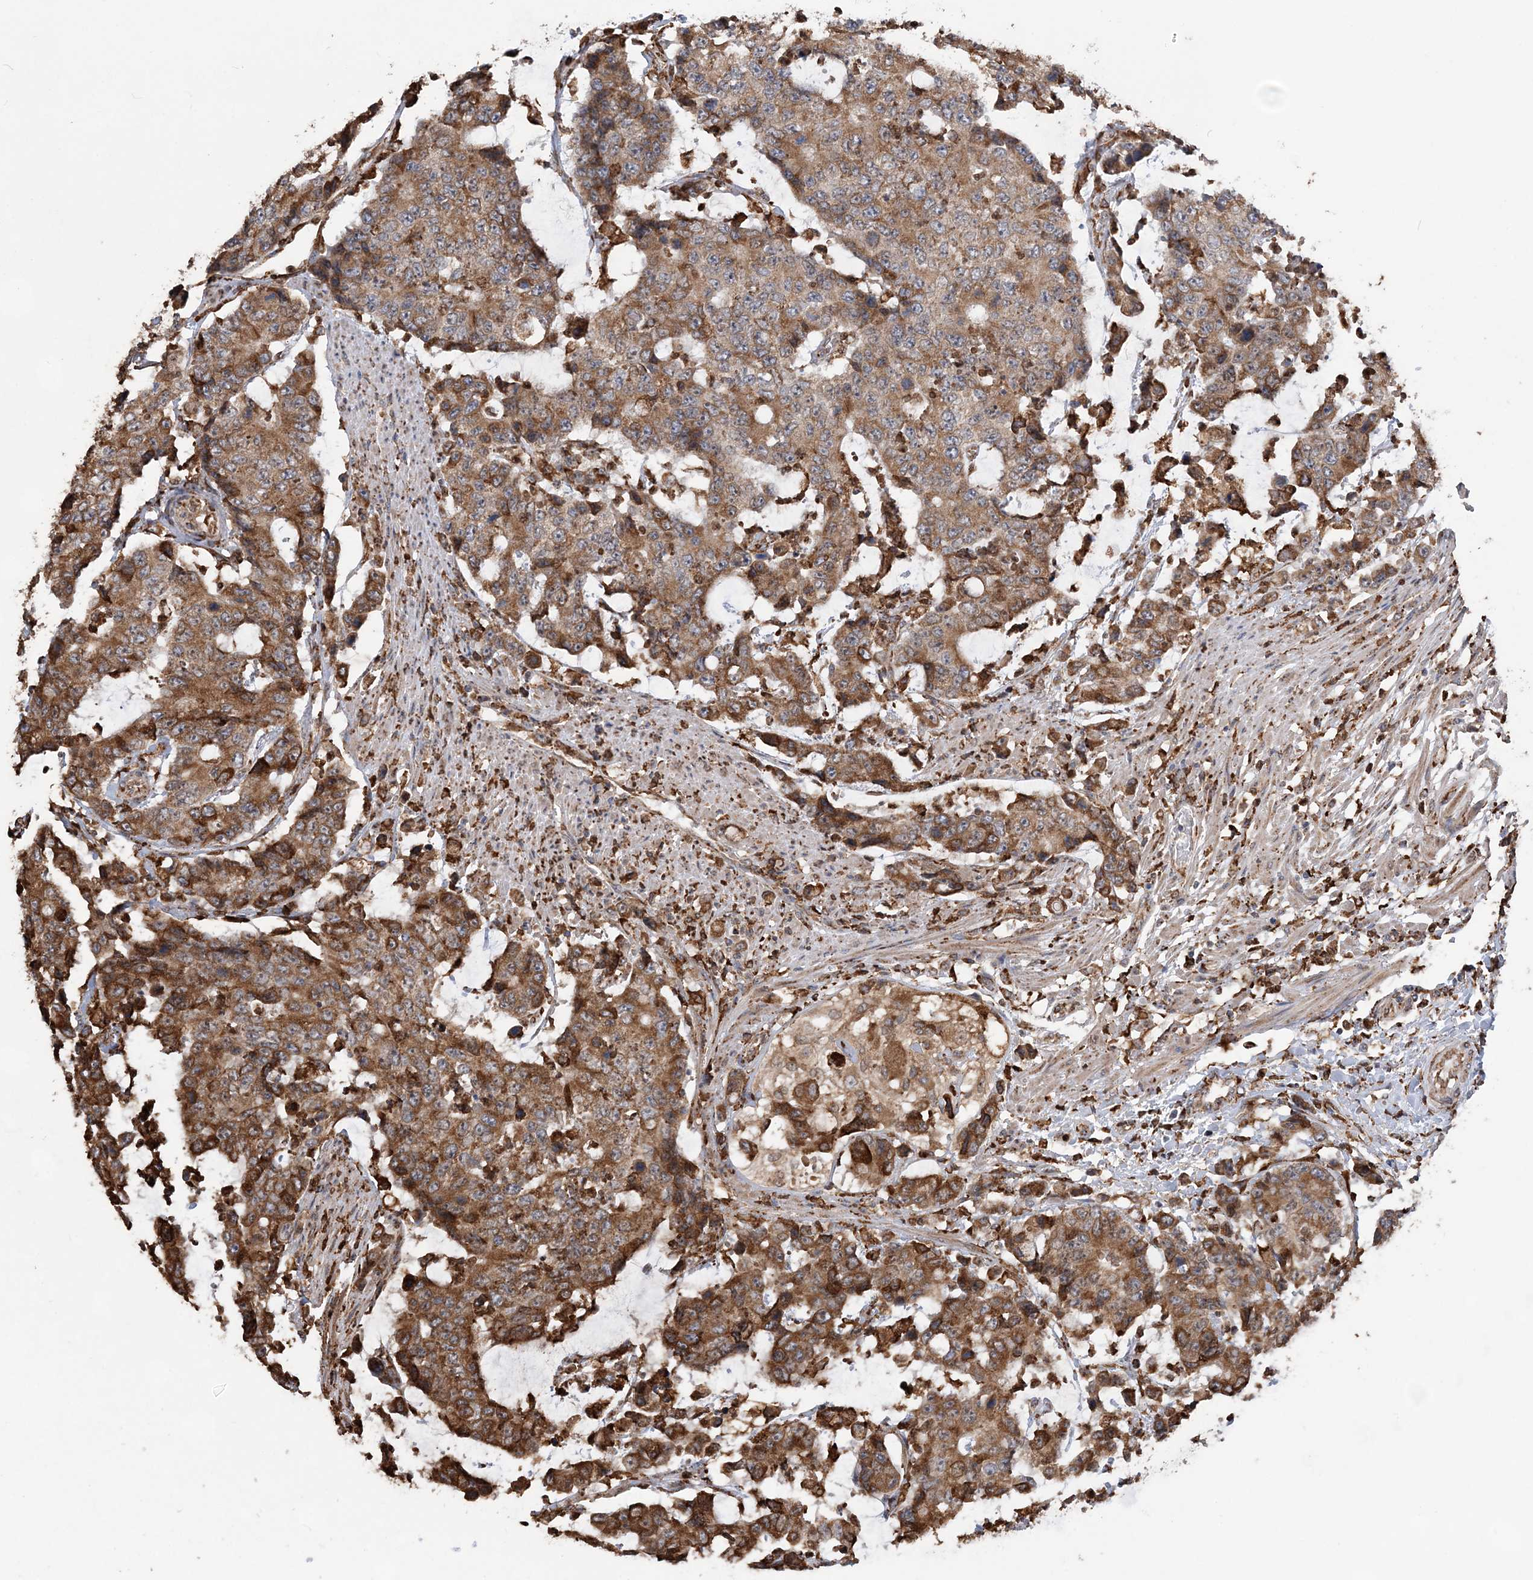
{"staining": {"intensity": "moderate", "quantity": ">75%", "location": "cytoplasmic/membranous"}, "tissue": "colorectal cancer", "cell_type": "Tumor cells", "image_type": "cancer", "snomed": [{"axis": "morphology", "description": "Adenocarcinoma, NOS"}, {"axis": "topography", "description": "Colon"}], "caption": "Colorectal cancer stained with DAB IHC exhibits medium levels of moderate cytoplasmic/membranous positivity in about >75% of tumor cells.", "gene": "WDR12", "patient": {"sex": "female", "age": 86}}